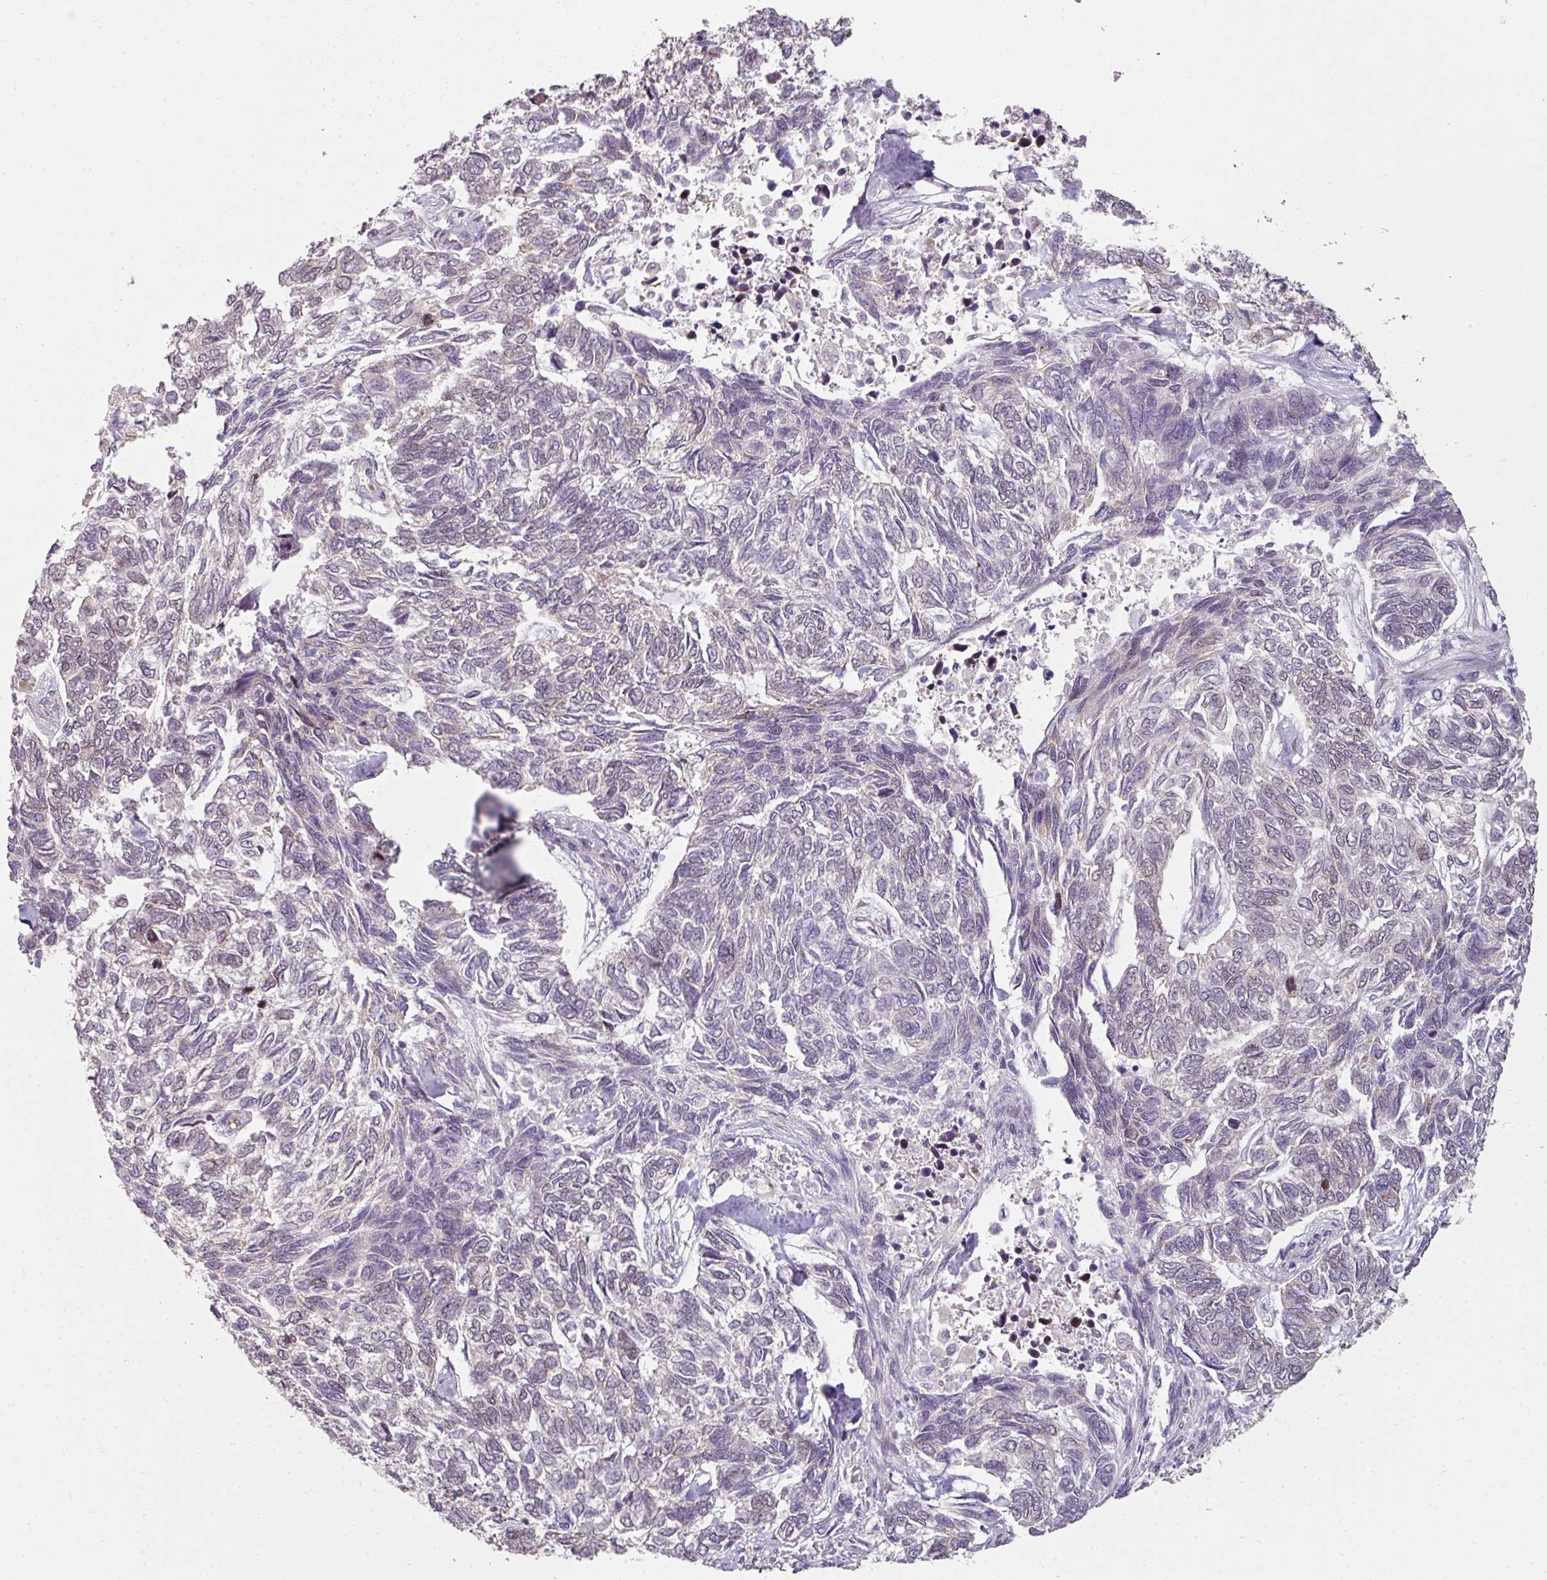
{"staining": {"intensity": "weak", "quantity": "<25%", "location": "cytoplasmic/membranous"}, "tissue": "skin cancer", "cell_type": "Tumor cells", "image_type": "cancer", "snomed": [{"axis": "morphology", "description": "Basal cell carcinoma"}, {"axis": "topography", "description": "Skin"}], "caption": "Immunohistochemical staining of human basal cell carcinoma (skin) shows no significant expression in tumor cells. (Stains: DAB immunohistochemistry with hematoxylin counter stain, Microscopy: brightfield microscopy at high magnification).", "gene": "C19orf33", "patient": {"sex": "female", "age": 65}}